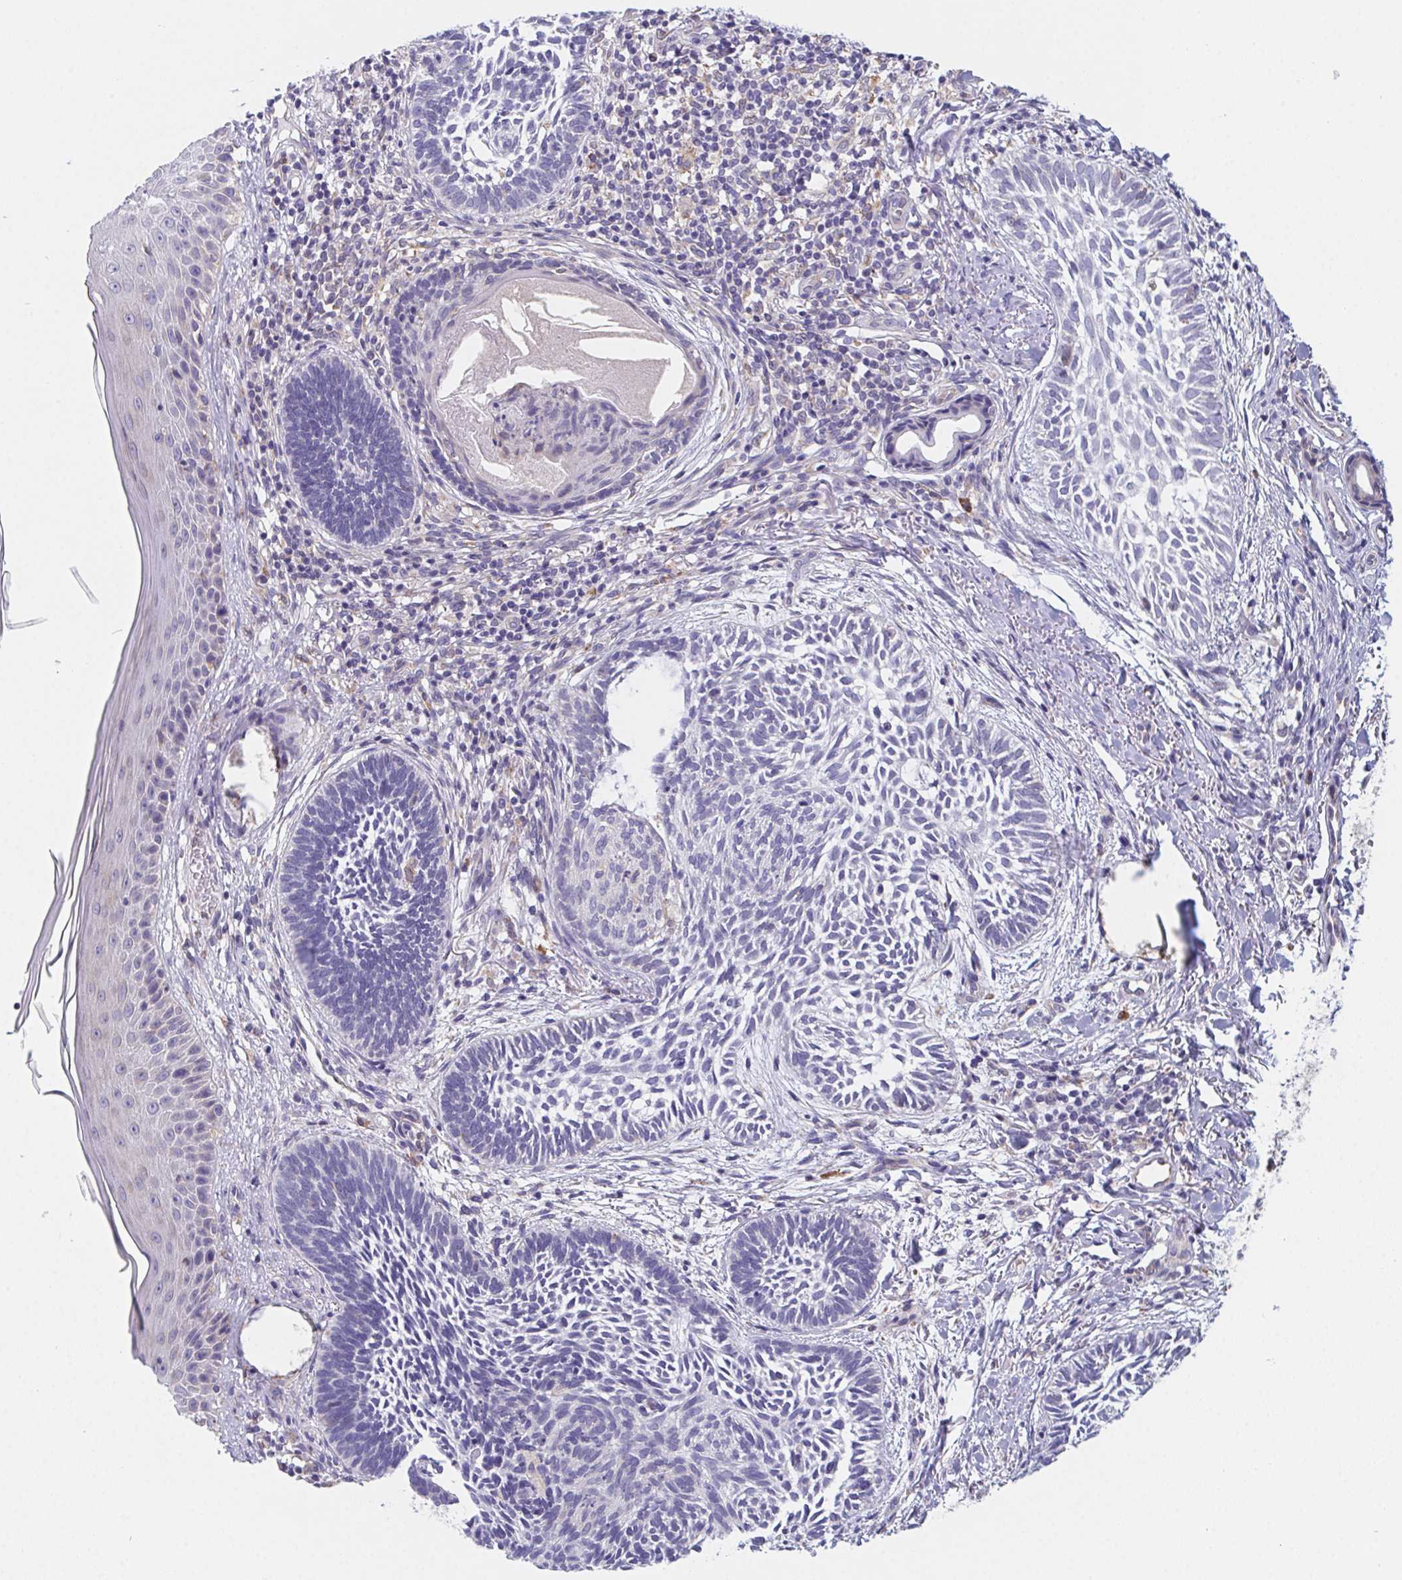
{"staining": {"intensity": "negative", "quantity": "none", "location": "none"}, "tissue": "skin cancer", "cell_type": "Tumor cells", "image_type": "cancer", "snomed": [{"axis": "morphology", "description": "Normal tissue, NOS"}, {"axis": "morphology", "description": "Basal cell carcinoma"}, {"axis": "topography", "description": "Skin"}], "caption": "Skin cancer was stained to show a protein in brown. There is no significant staining in tumor cells.", "gene": "ADAM8", "patient": {"sex": "male", "age": 46}}